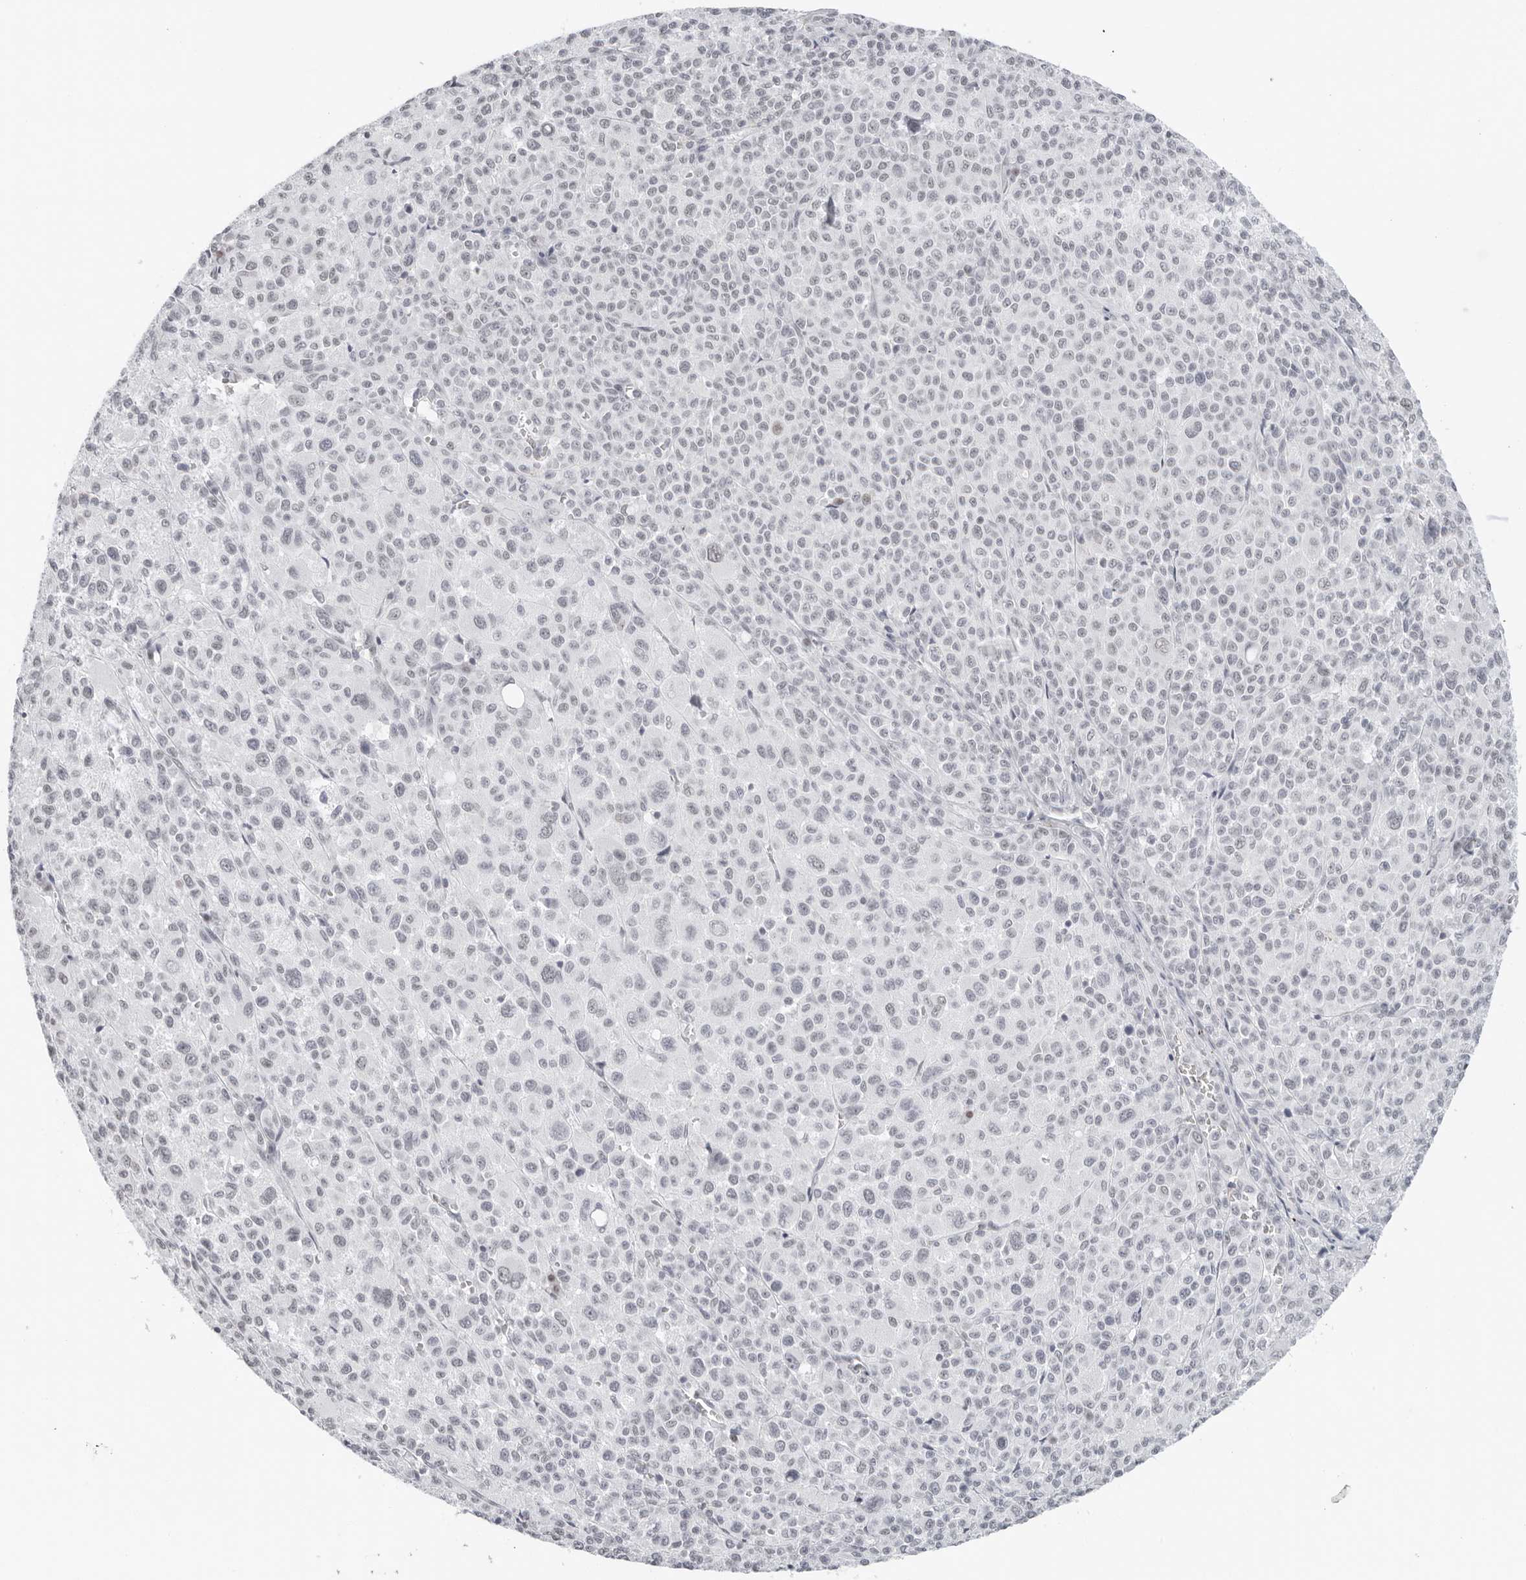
{"staining": {"intensity": "negative", "quantity": "none", "location": "none"}, "tissue": "melanoma", "cell_type": "Tumor cells", "image_type": "cancer", "snomed": [{"axis": "morphology", "description": "Malignant melanoma, Metastatic site"}, {"axis": "topography", "description": "Skin"}], "caption": "DAB (3,3'-diaminobenzidine) immunohistochemical staining of human malignant melanoma (metastatic site) demonstrates no significant positivity in tumor cells. (Brightfield microscopy of DAB (3,3'-diaminobenzidine) IHC at high magnification).", "gene": "FLG2", "patient": {"sex": "female", "age": 74}}